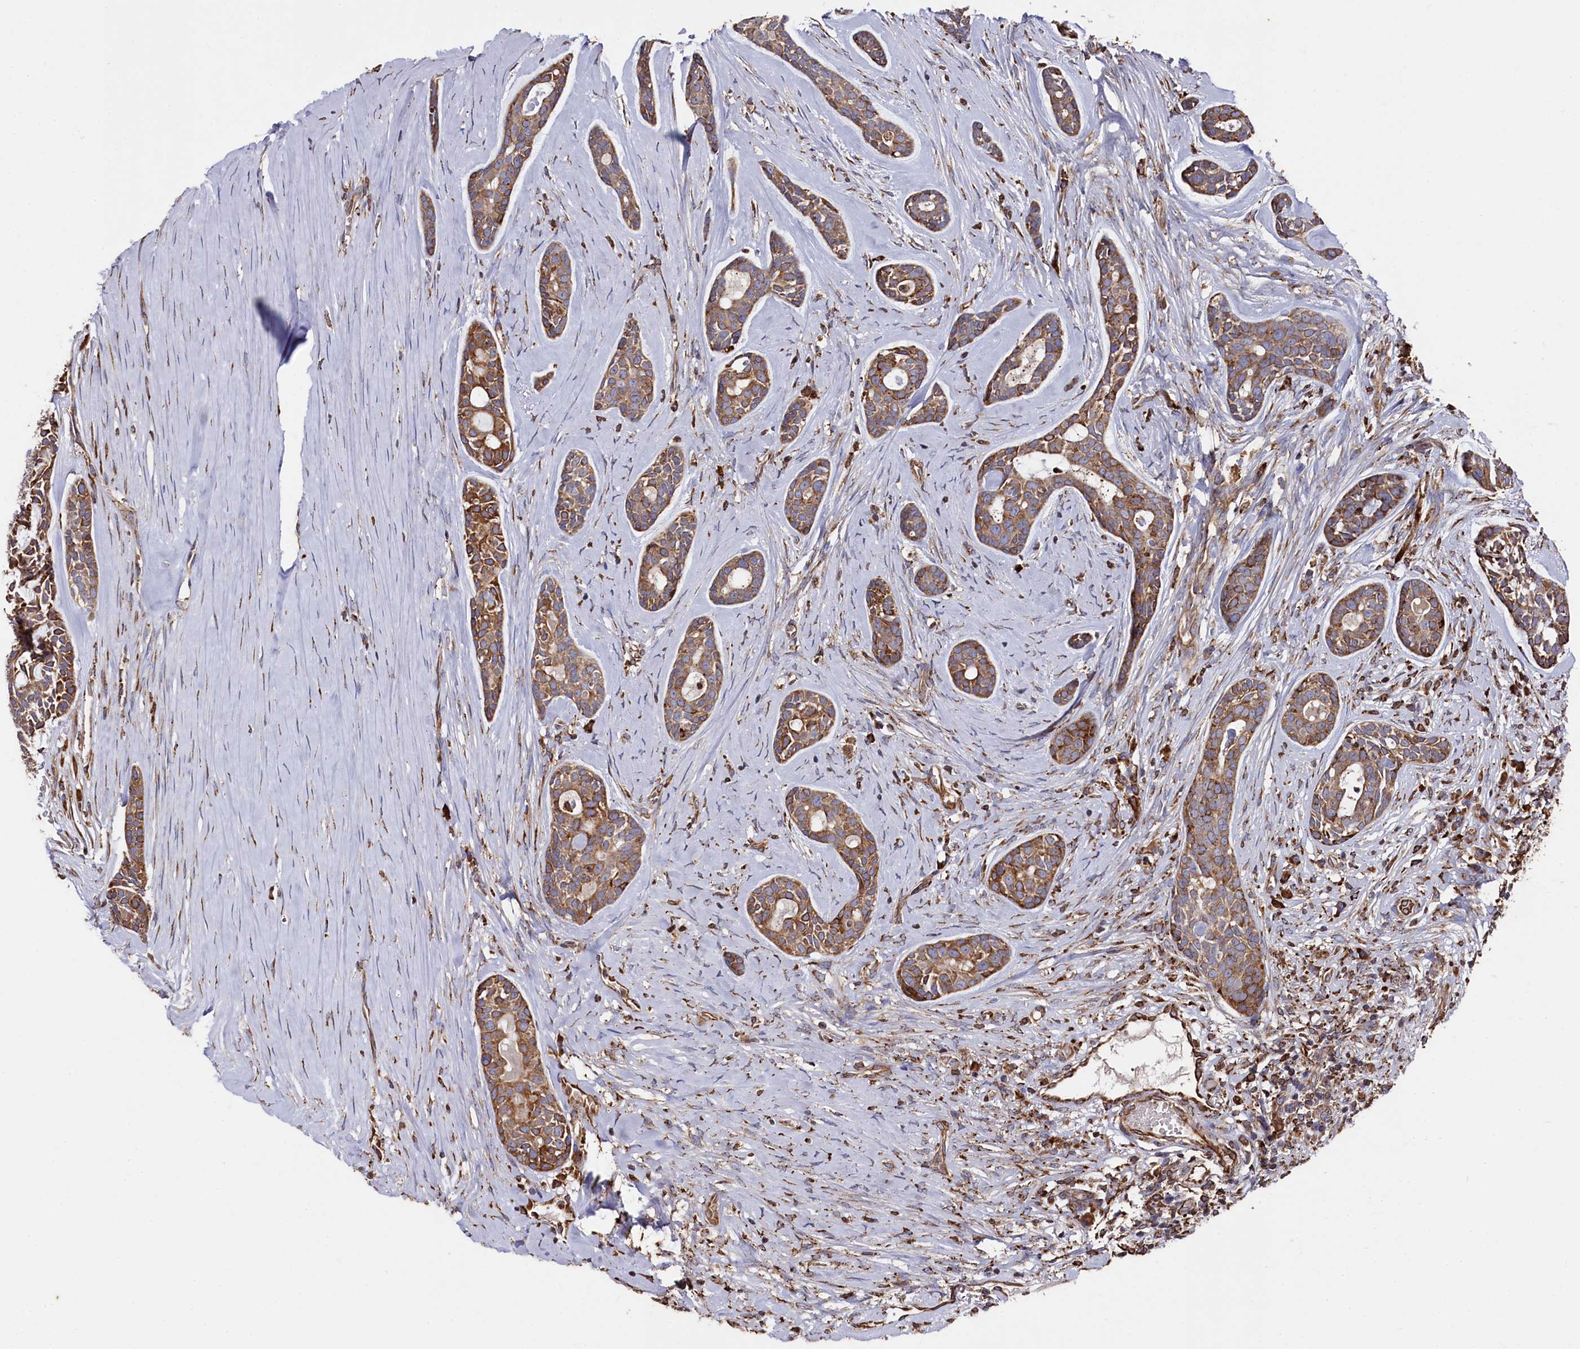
{"staining": {"intensity": "moderate", "quantity": ">75%", "location": "cytoplasmic/membranous"}, "tissue": "head and neck cancer", "cell_type": "Tumor cells", "image_type": "cancer", "snomed": [{"axis": "morphology", "description": "Adenocarcinoma, NOS"}, {"axis": "topography", "description": "Subcutis"}, {"axis": "topography", "description": "Head-Neck"}], "caption": "DAB (3,3'-diaminobenzidine) immunohistochemical staining of head and neck cancer (adenocarcinoma) displays moderate cytoplasmic/membranous protein positivity in approximately >75% of tumor cells. (Stains: DAB (3,3'-diaminobenzidine) in brown, nuclei in blue, Microscopy: brightfield microscopy at high magnification).", "gene": "NEURL1B", "patient": {"sex": "female", "age": 73}}